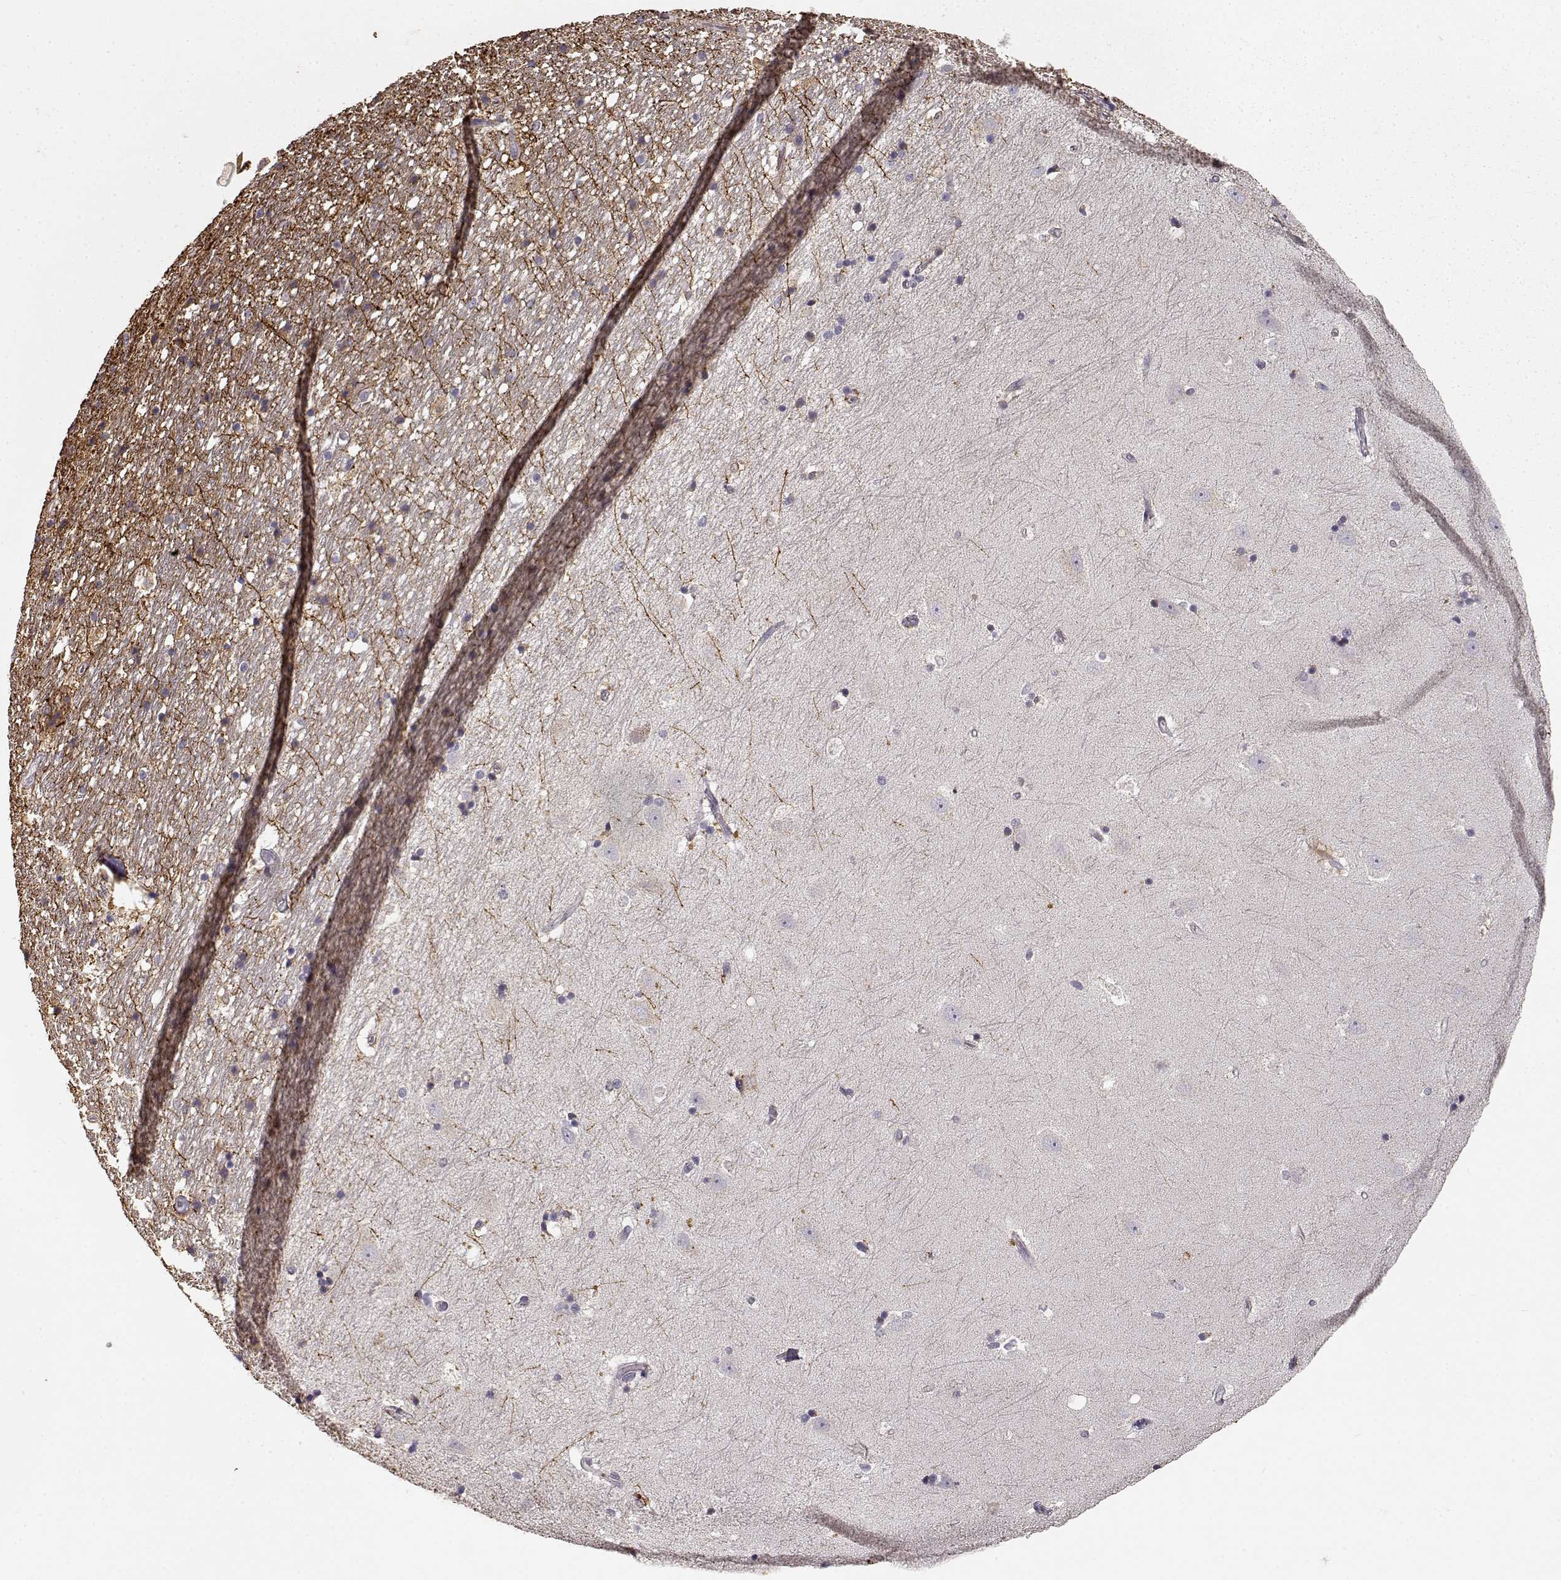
{"staining": {"intensity": "strong", "quantity": "<25%", "location": "cytoplasmic/membranous"}, "tissue": "hippocampus", "cell_type": "Glial cells", "image_type": "normal", "snomed": [{"axis": "morphology", "description": "Normal tissue, NOS"}, {"axis": "topography", "description": "Hippocampus"}], "caption": "IHC staining of benign hippocampus, which displays medium levels of strong cytoplasmic/membranous positivity in about <25% of glial cells indicating strong cytoplasmic/membranous protein expression. The staining was performed using DAB (3,3'-diaminobenzidine) (brown) for protein detection and nuclei were counterstained in hematoxylin (blue).", "gene": "ERBB3", "patient": {"sex": "male", "age": 49}}